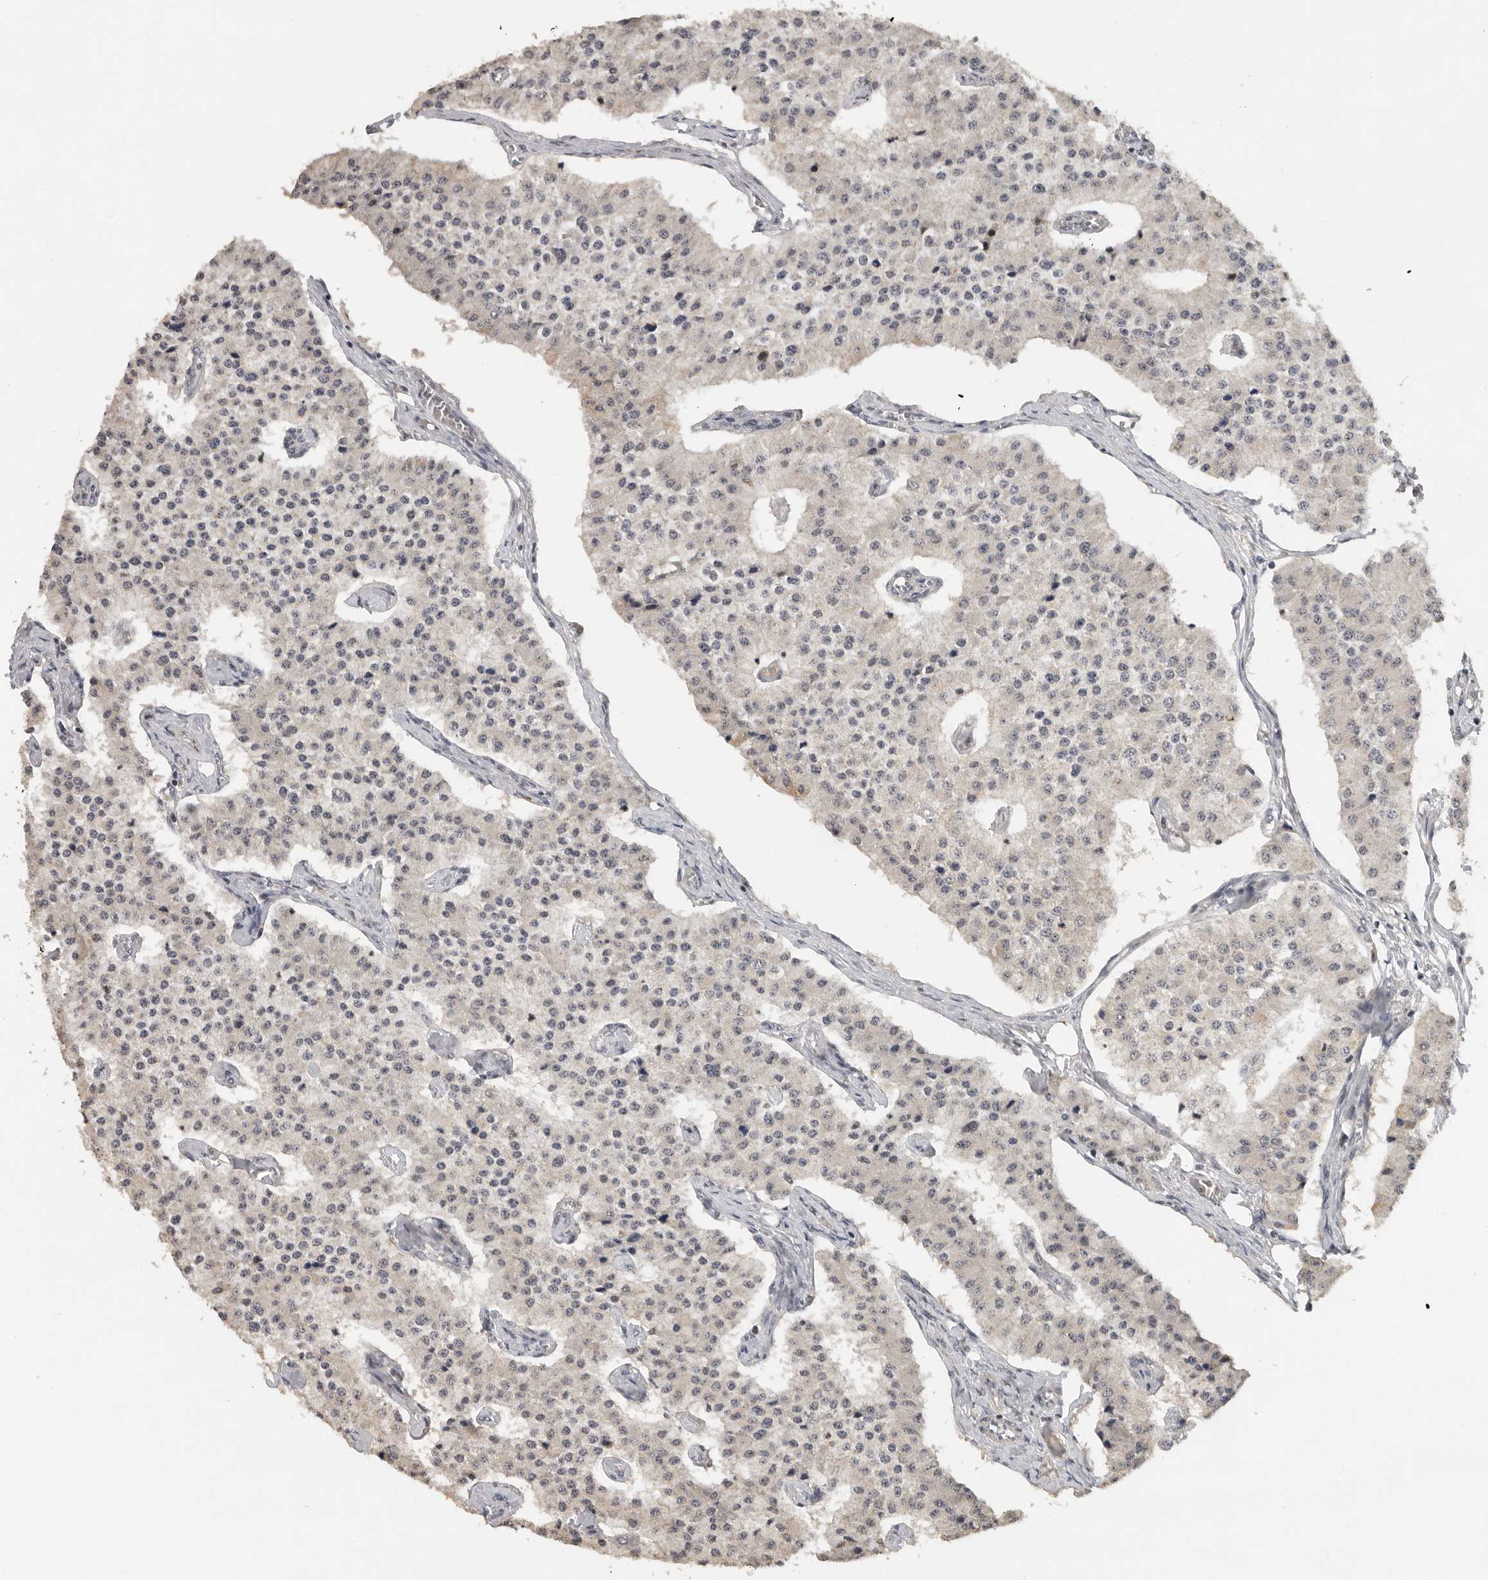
{"staining": {"intensity": "negative", "quantity": "none", "location": "none"}, "tissue": "carcinoid", "cell_type": "Tumor cells", "image_type": "cancer", "snomed": [{"axis": "morphology", "description": "Carcinoid, malignant, NOS"}, {"axis": "topography", "description": "Colon"}], "caption": "Tumor cells show no significant staining in carcinoid (malignant).", "gene": "HENMT1", "patient": {"sex": "female", "age": 52}}